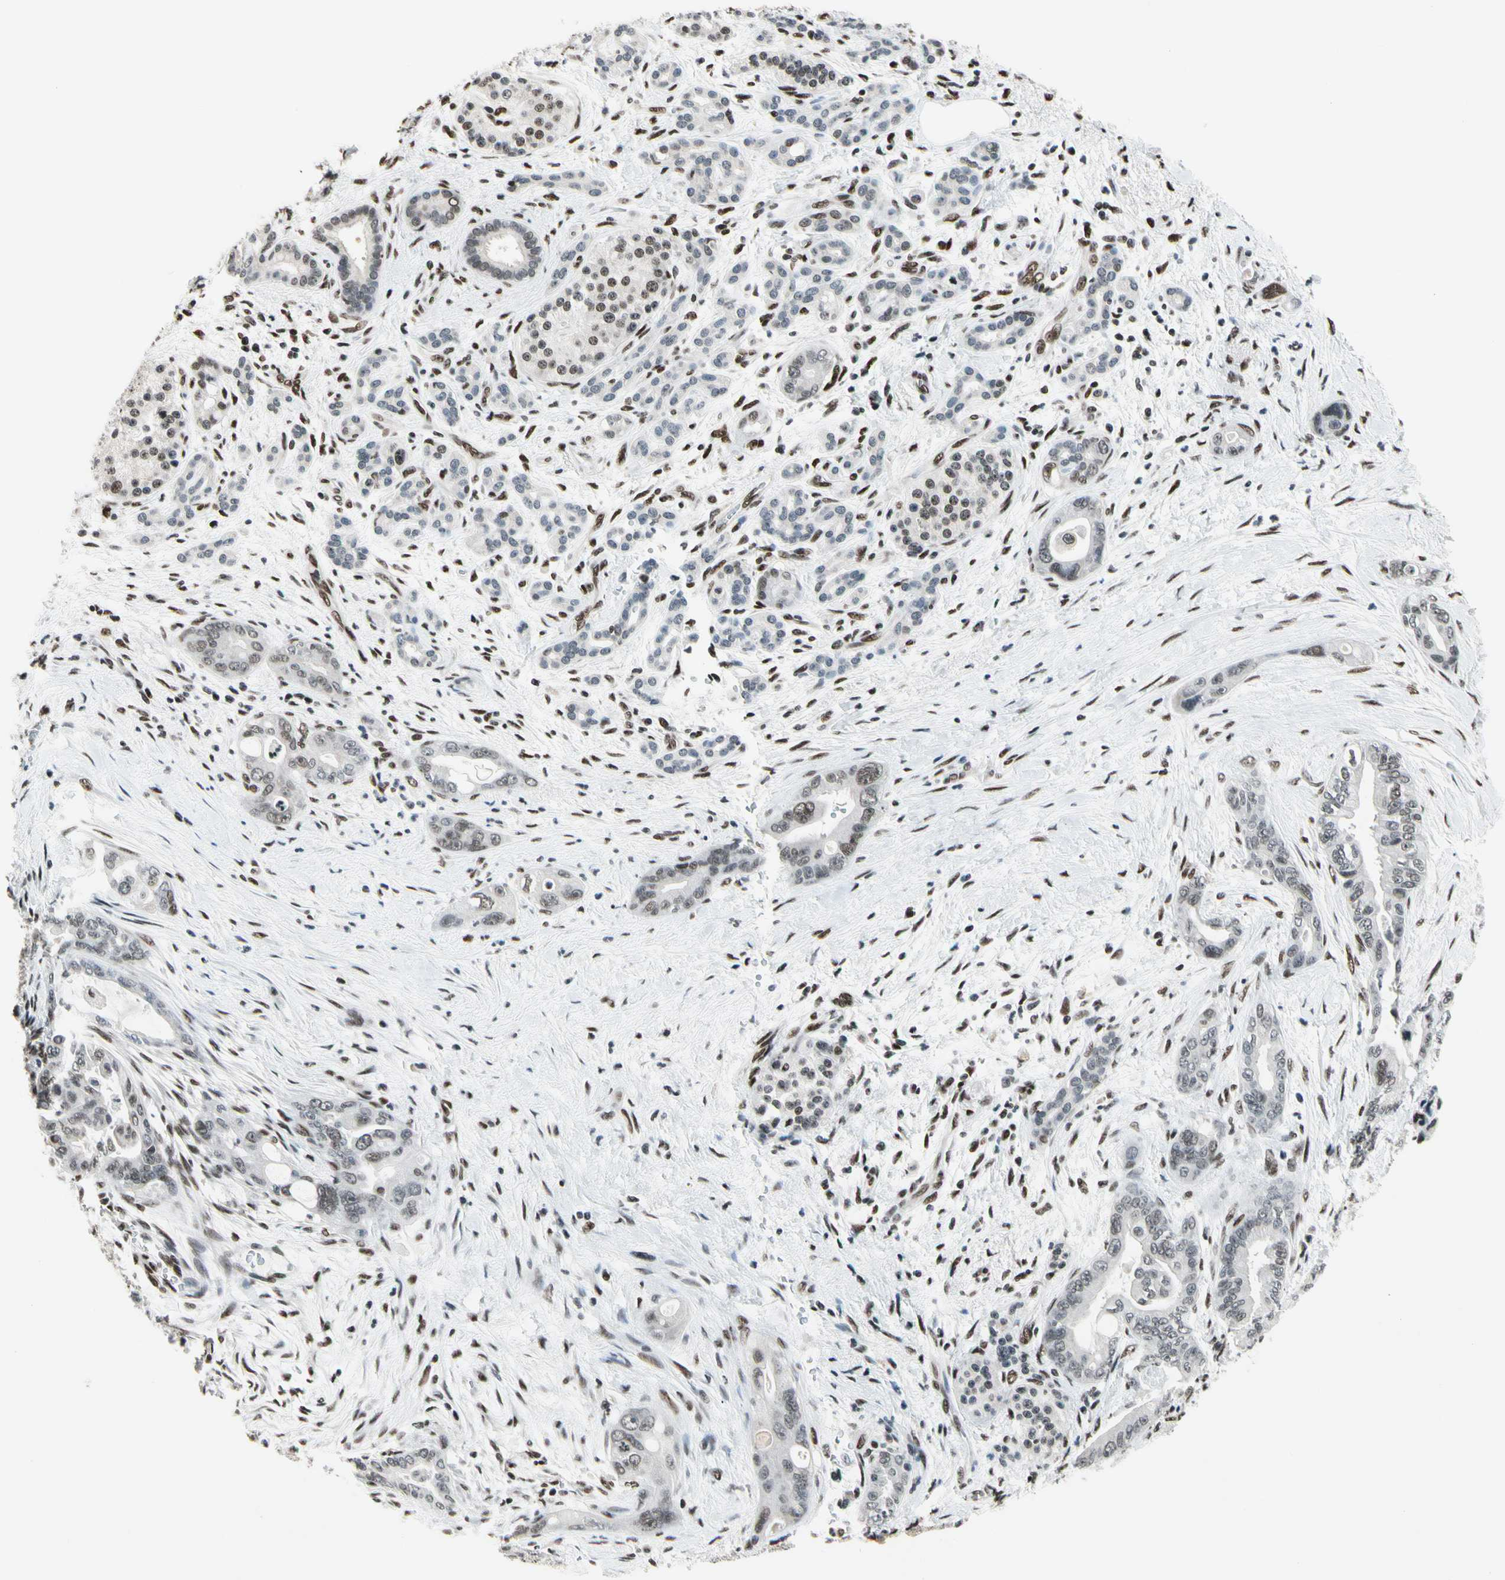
{"staining": {"intensity": "weak", "quantity": "25%-75%", "location": "nuclear"}, "tissue": "pancreatic cancer", "cell_type": "Tumor cells", "image_type": "cancer", "snomed": [{"axis": "morphology", "description": "Adenocarcinoma, NOS"}, {"axis": "topography", "description": "Pancreas"}], "caption": "This is a histology image of immunohistochemistry (IHC) staining of pancreatic cancer (adenocarcinoma), which shows weak expression in the nuclear of tumor cells.", "gene": "RECQL", "patient": {"sex": "male", "age": 70}}